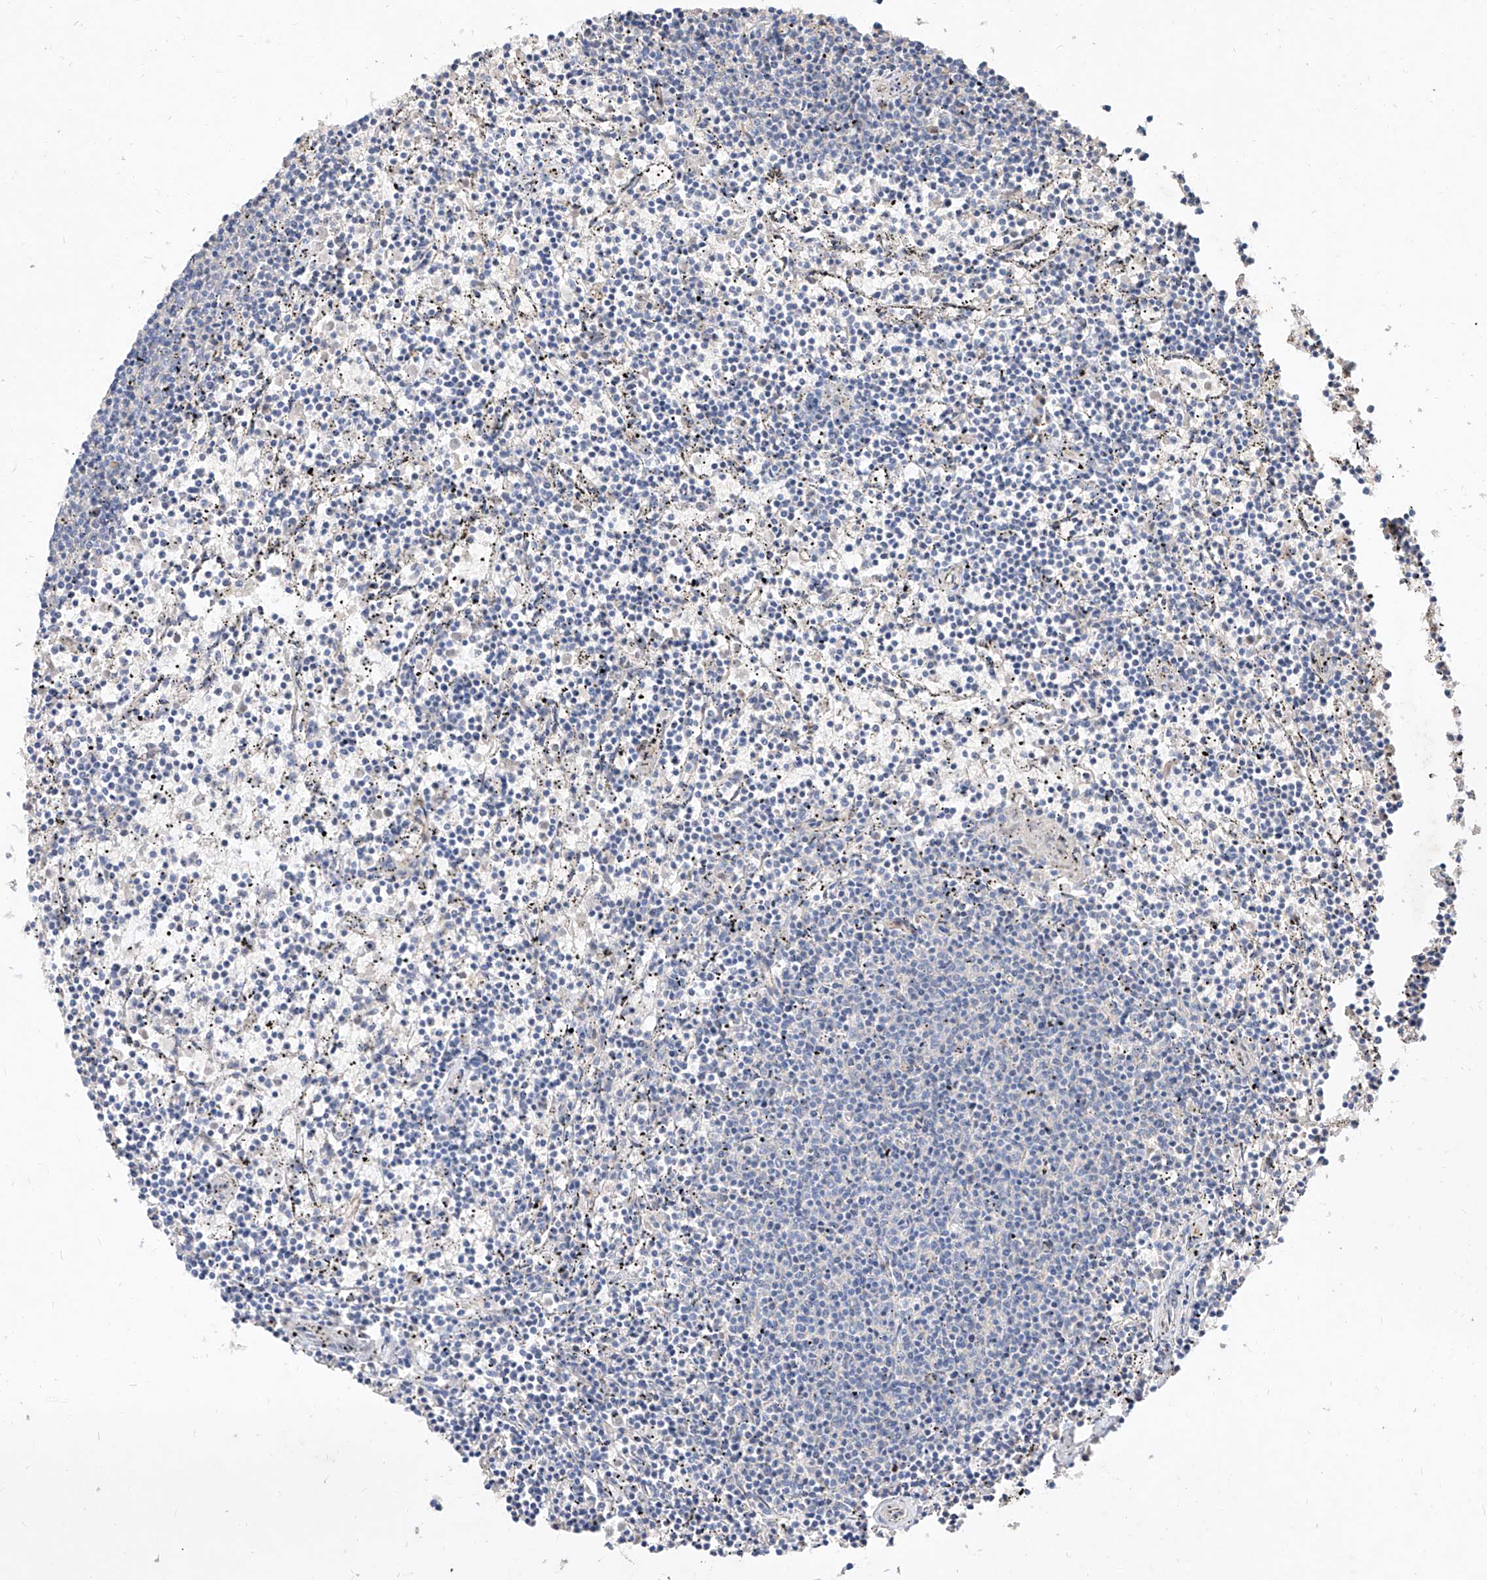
{"staining": {"intensity": "negative", "quantity": "none", "location": "none"}, "tissue": "lymphoma", "cell_type": "Tumor cells", "image_type": "cancer", "snomed": [{"axis": "morphology", "description": "Malignant lymphoma, non-Hodgkin's type, Low grade"}, {"axis": "topography", "description": "Spleen"}], "caption": "This image is of malignant lymphoma, non-Hodgkin's type (low-grade) stained with immunohistochemistry to label a protein in brown with the nuclei are counter-stained blue. There is no staining in tumor cells.", "gene": "DIRAS3", "patient": {"sex": "female", "age": 50}}